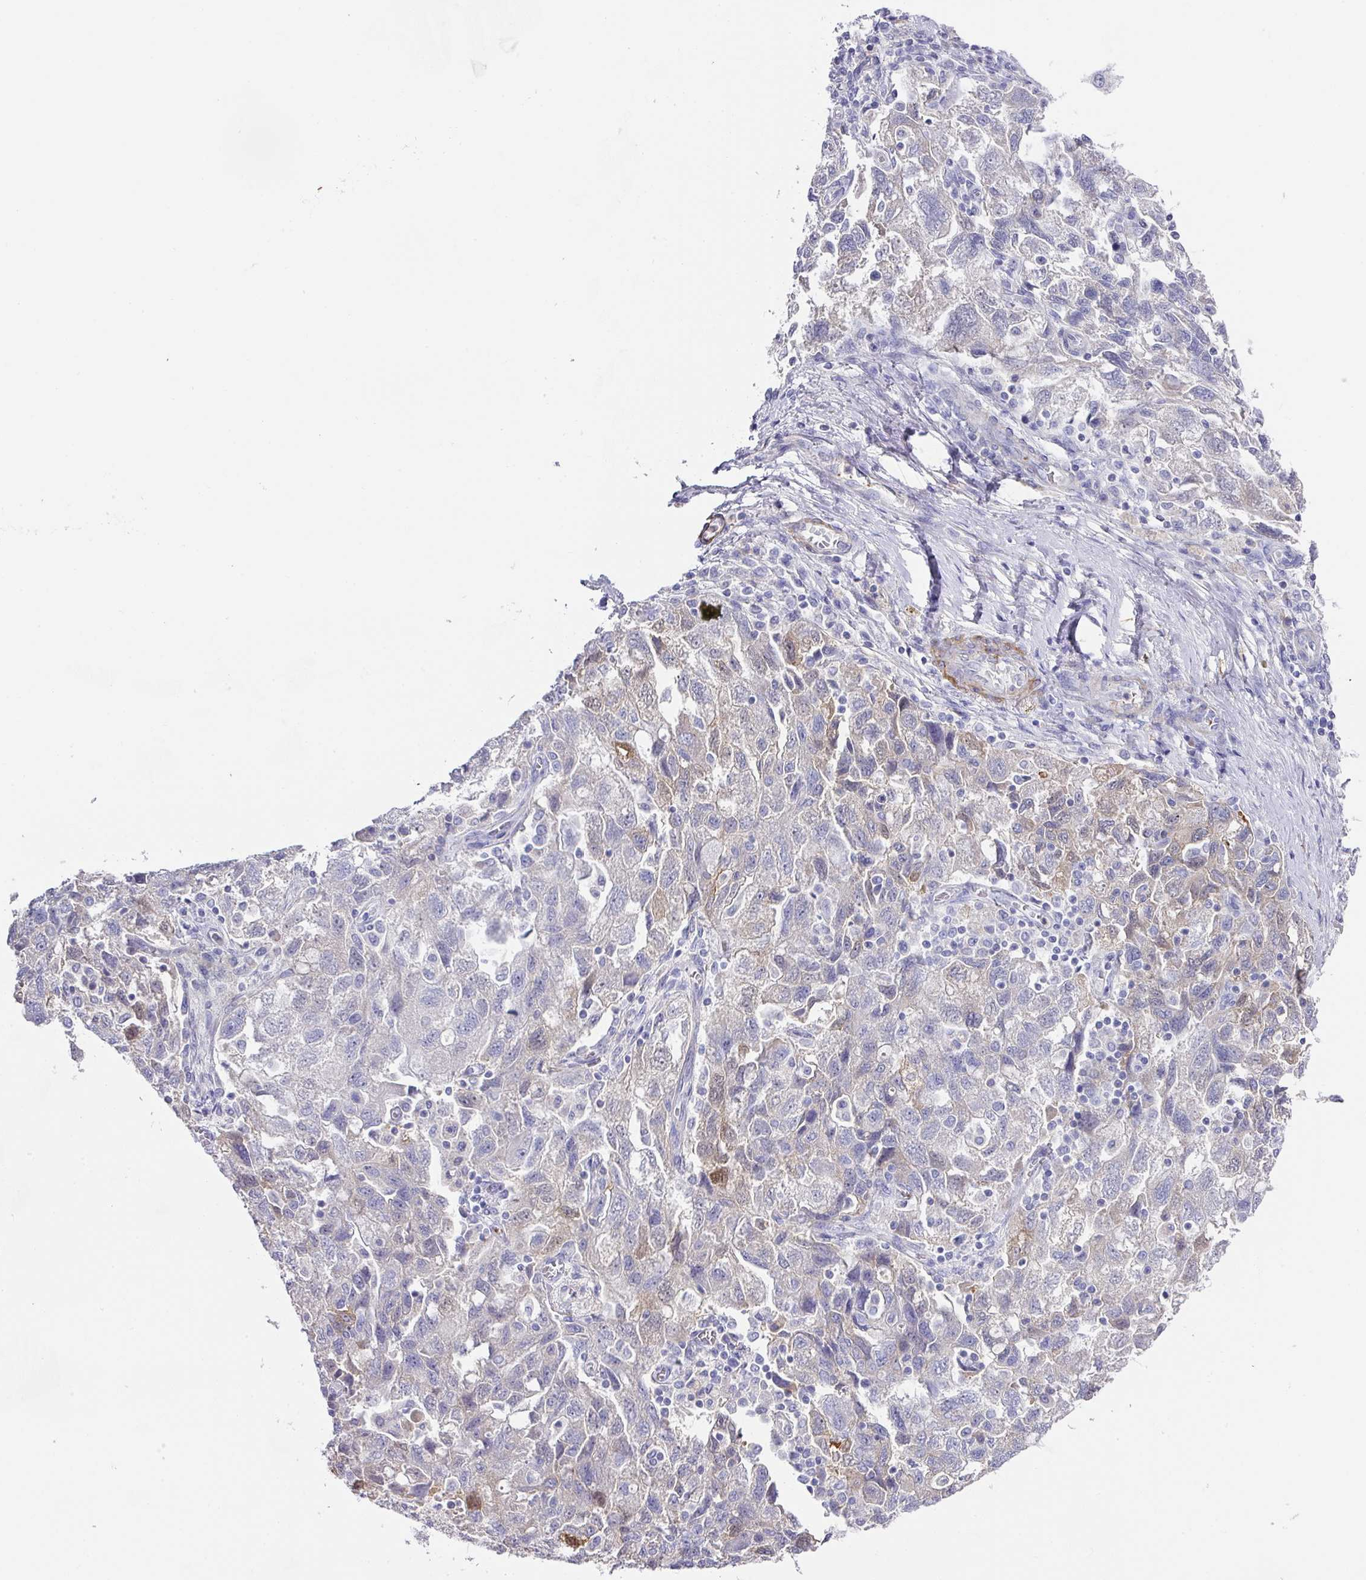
{"staining": {"intensity": "weak", "quantity": "<25%", "location": "cytoplasmic/membranous"}, "tissue": "ovarian cancer", "cell_type": "Tumor cells", "image_type": "cancer", "snomed": [{"axis": "morphology", "description": "Carcinoma, NOS"}, {"axis": "morphology", "description": "Cystadenocarcinoma, serous, NOS"}, {"axis": "topography", "description": "Ovary"}], "caption": "High power microscopy histopathology image of an immunohistochemistry micrograph of ovarian cancer (serous cystadenocarcinoma), revealing no significant positivity in tumor cells.", "gene": "TARM1", "patient": {"sex": "female", "age": 69}}